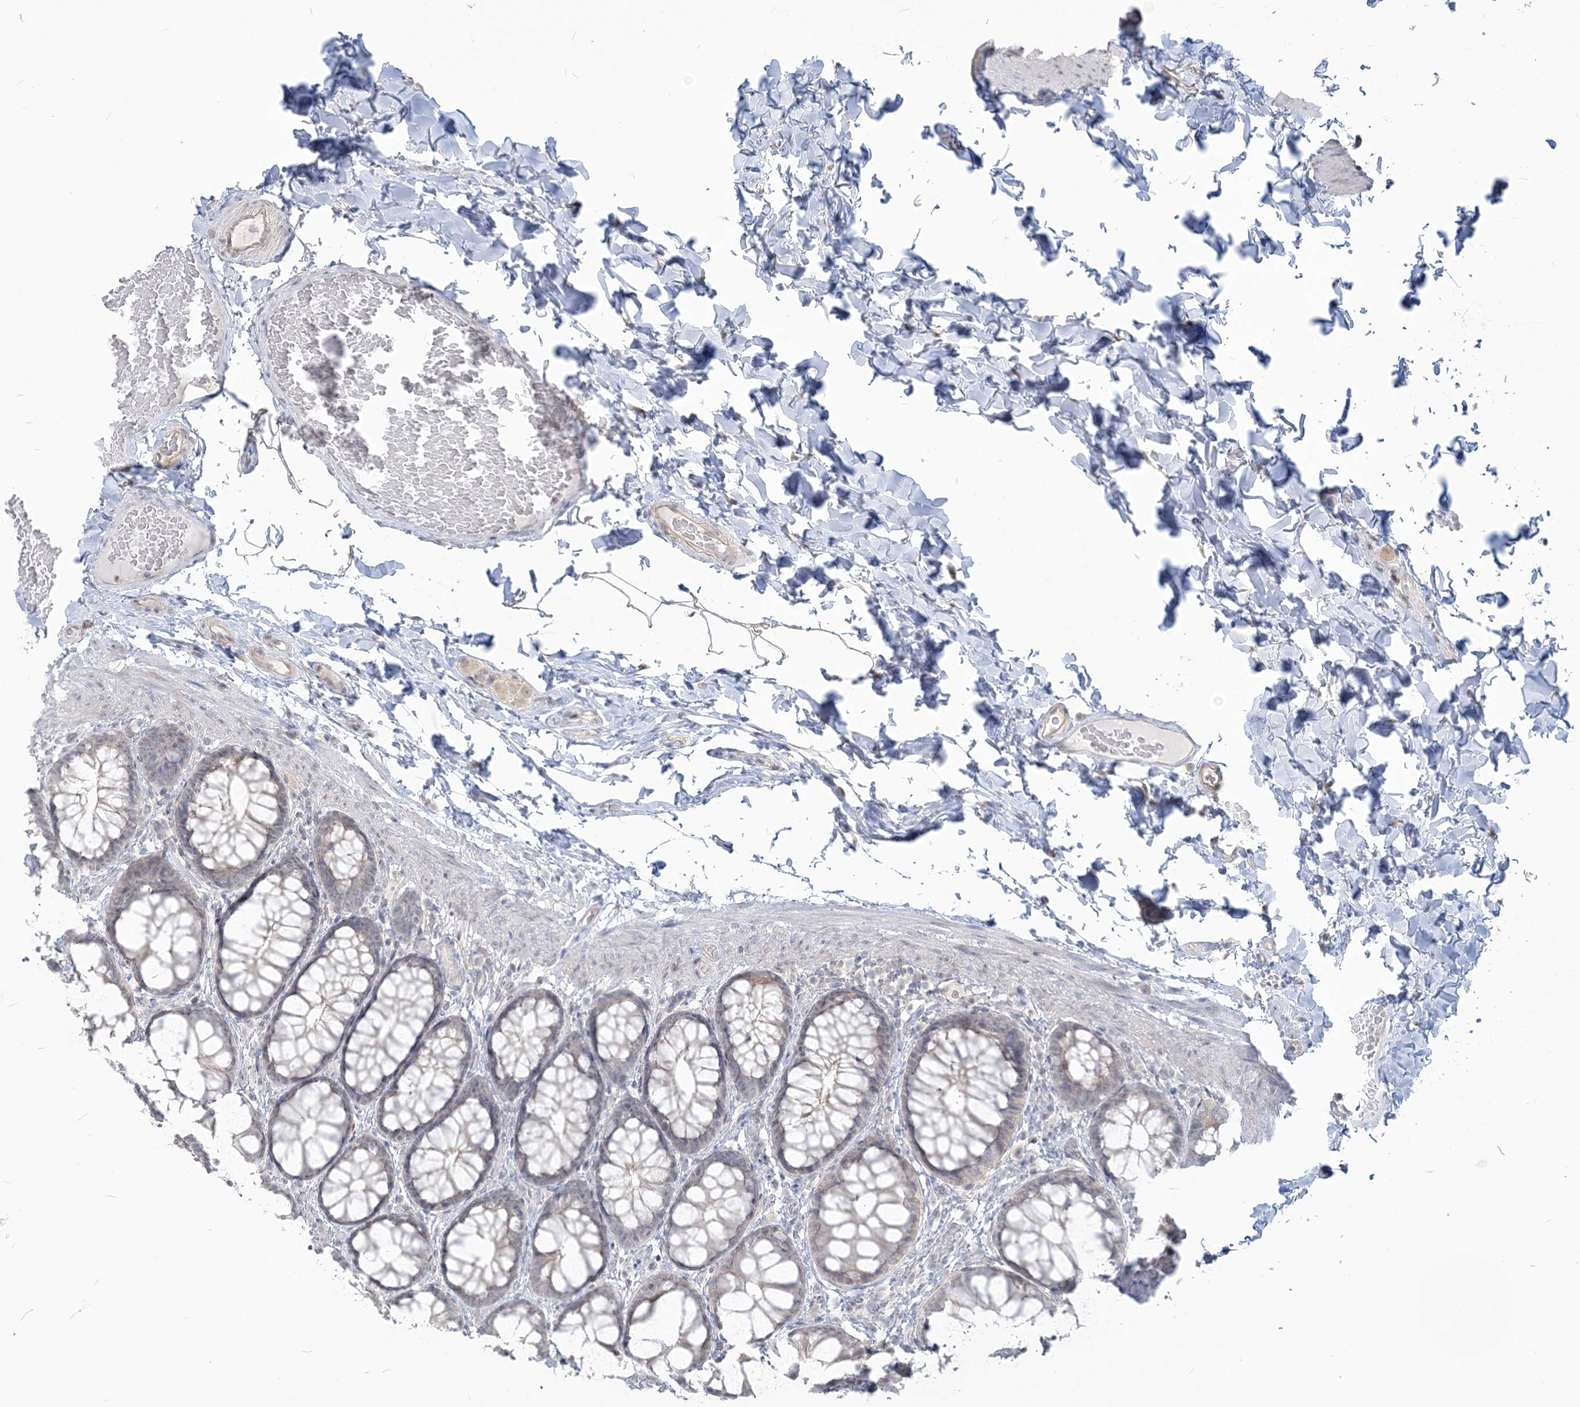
{"staining": {"intensity": "weak", "quantity": "25%-75%", "location": "cytoplasmic/membranous"}, "tissue": "colon", "cell_type": "Endothelial cells", "image_type": "normal", "snomed": [{"axis": "morphology", "description": "Normal tissue, NOS"}, {"axis": "topography", "description": "Colon"}], "caption": "IHC of unremarkable human colon demonstrates low levels of weak cytoplasmic/membranous positivity in about 25%-75% of endothelial cells. Using DAB (3,3'-diaminobenzidine) (brown) and hematoxylin (blue) stains, captured at high magnification using brightfield microscopy.", "gene": "SDAD1", "patient": {"sex": "male", "age": 47}}